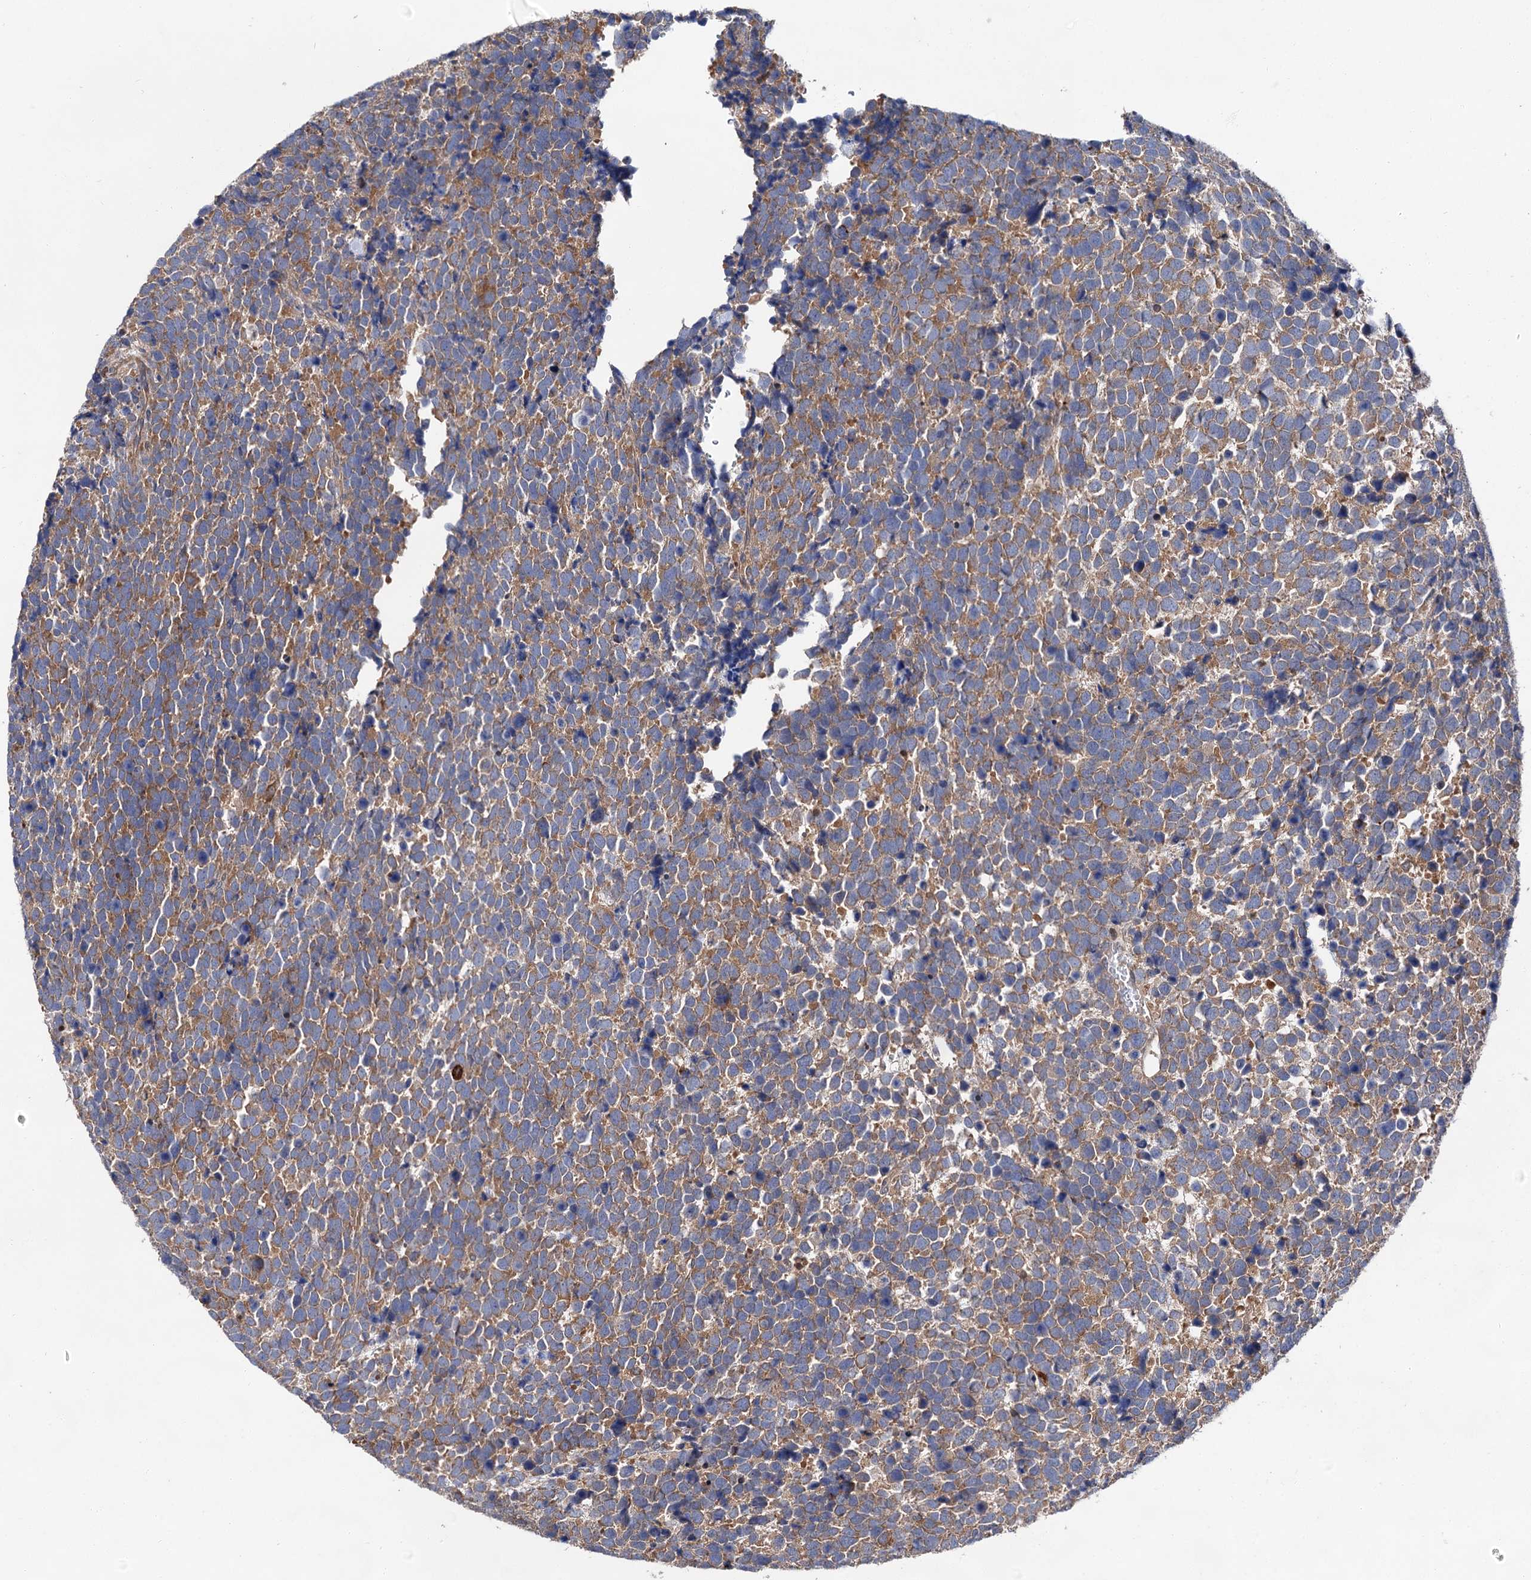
{"staining": {"intensity": "moderate", "quantity": ">75%", "location": "cytoplasmic/membranous"}, "tissue": "urothelial cancer", "cell_type": "Tumor cells", "image_type": "cancer", "snomed": [{"axis": "morphology", "description": "Urothelial carcinoma, High grade"}, {"axis": "topography", "description": "Urinary bladder"}], "caption": "Immunohistochemical staining of human urothelial cancer shows moderate cytoplasmic/membranous protein expression in approximately >75% of tumor cells. (DAB IHC, brown staining for protein, blue staining for nuclei).", "gene": "NAA25", "patient": {"sex": "female", "age": 82}}